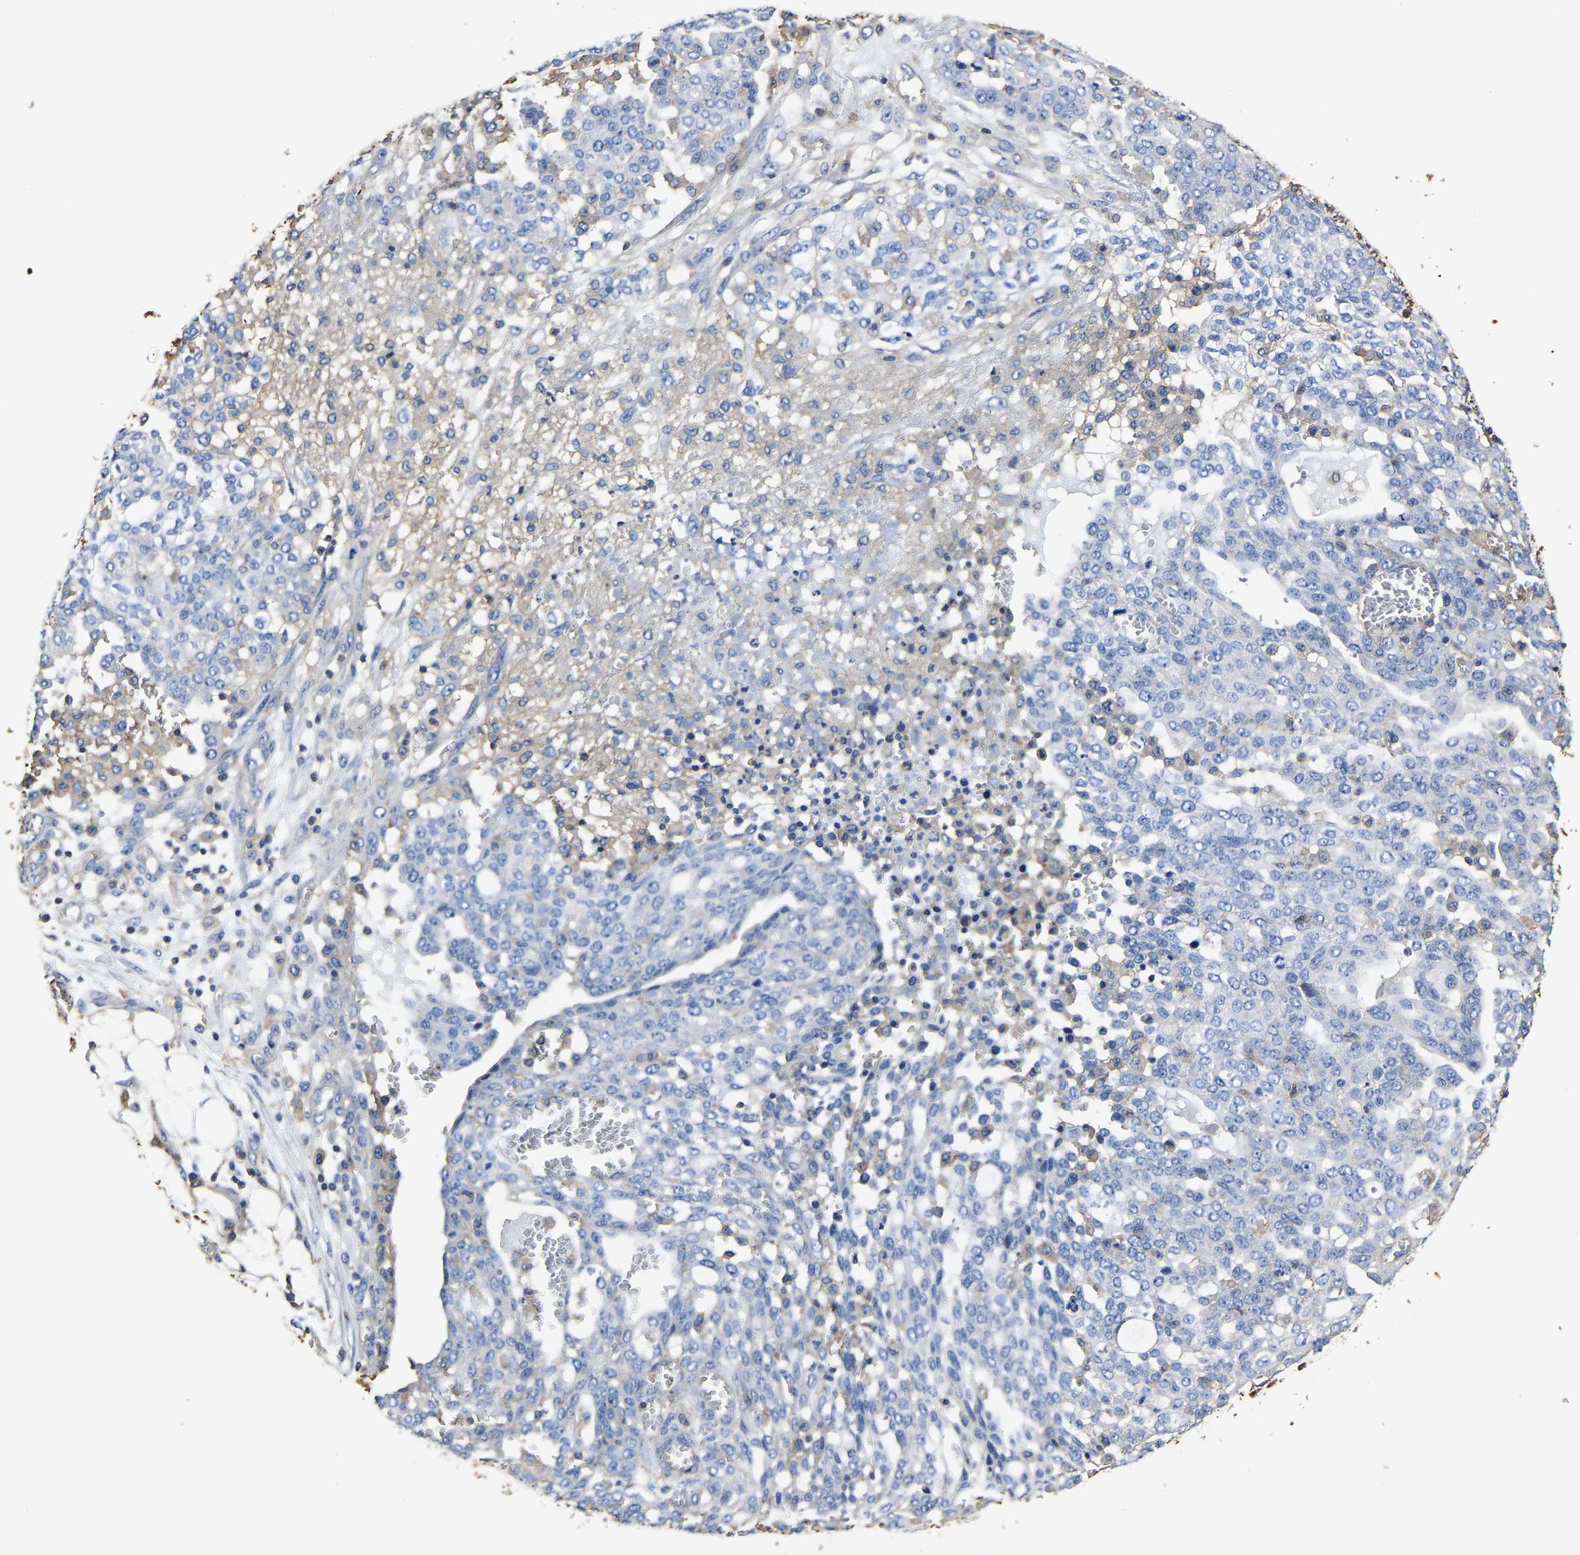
{"staining": {"intensity": "negative", "quantity": "none", "location": "none"}, "tissue": "ovarian cancer", "cell_type": "Tumor cells", "image_type": "cancer", "snomed": [{"axis": "morphology", "description": "Cystadenocarcinoma, serous, NOS"}, {"axis": "topography", "description": "Soft tissue"}, {"axis": "topography", "description": "Ovary"}], "caption": "The histopathology image exhibits no staining of tumor cells in ovarian cancer (serous cystadenocarcinoma).", "gene": "ARMT1", "patient": {"sex": "female", "age": 57}}